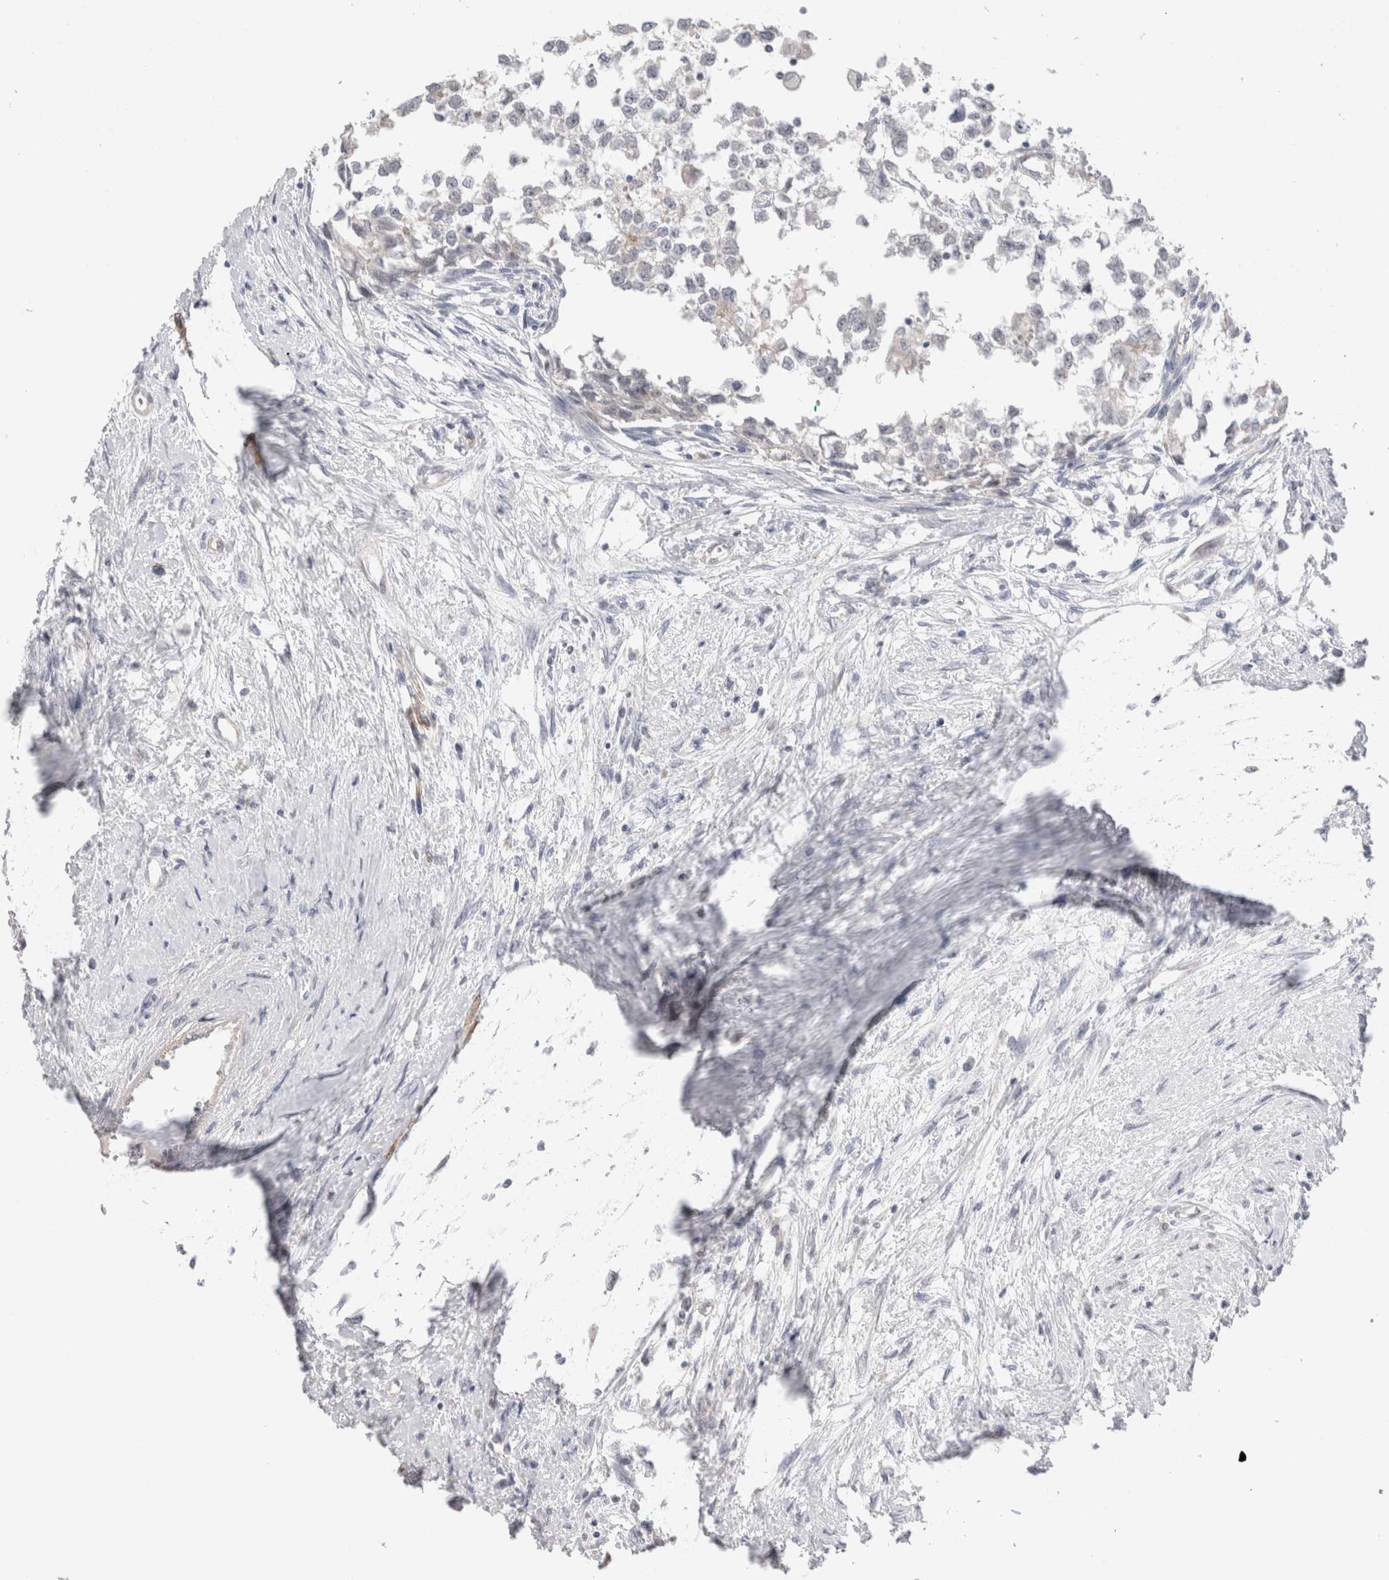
{"staining": {"intensity": "negative", "quantity": "none", "location": "none"}, "tissue": "testis cancer", "cell_type": "Tumor cells", "image_type": "cancer", "snomed": [{"axis": "morphology", "description": "Seminoma, NOS"}, {"axis": "morphology", "description": "Carcinoma, Embryonal, NOS"}, {"axis": "topography", "description": "Testis"}], "caption": "Testis cancer (seminoma) was stained to show a protein in brown. There is no significant positivity in tumor cells.", "gene": "DMD", "patient": {"sex": "male", "age": 51}}